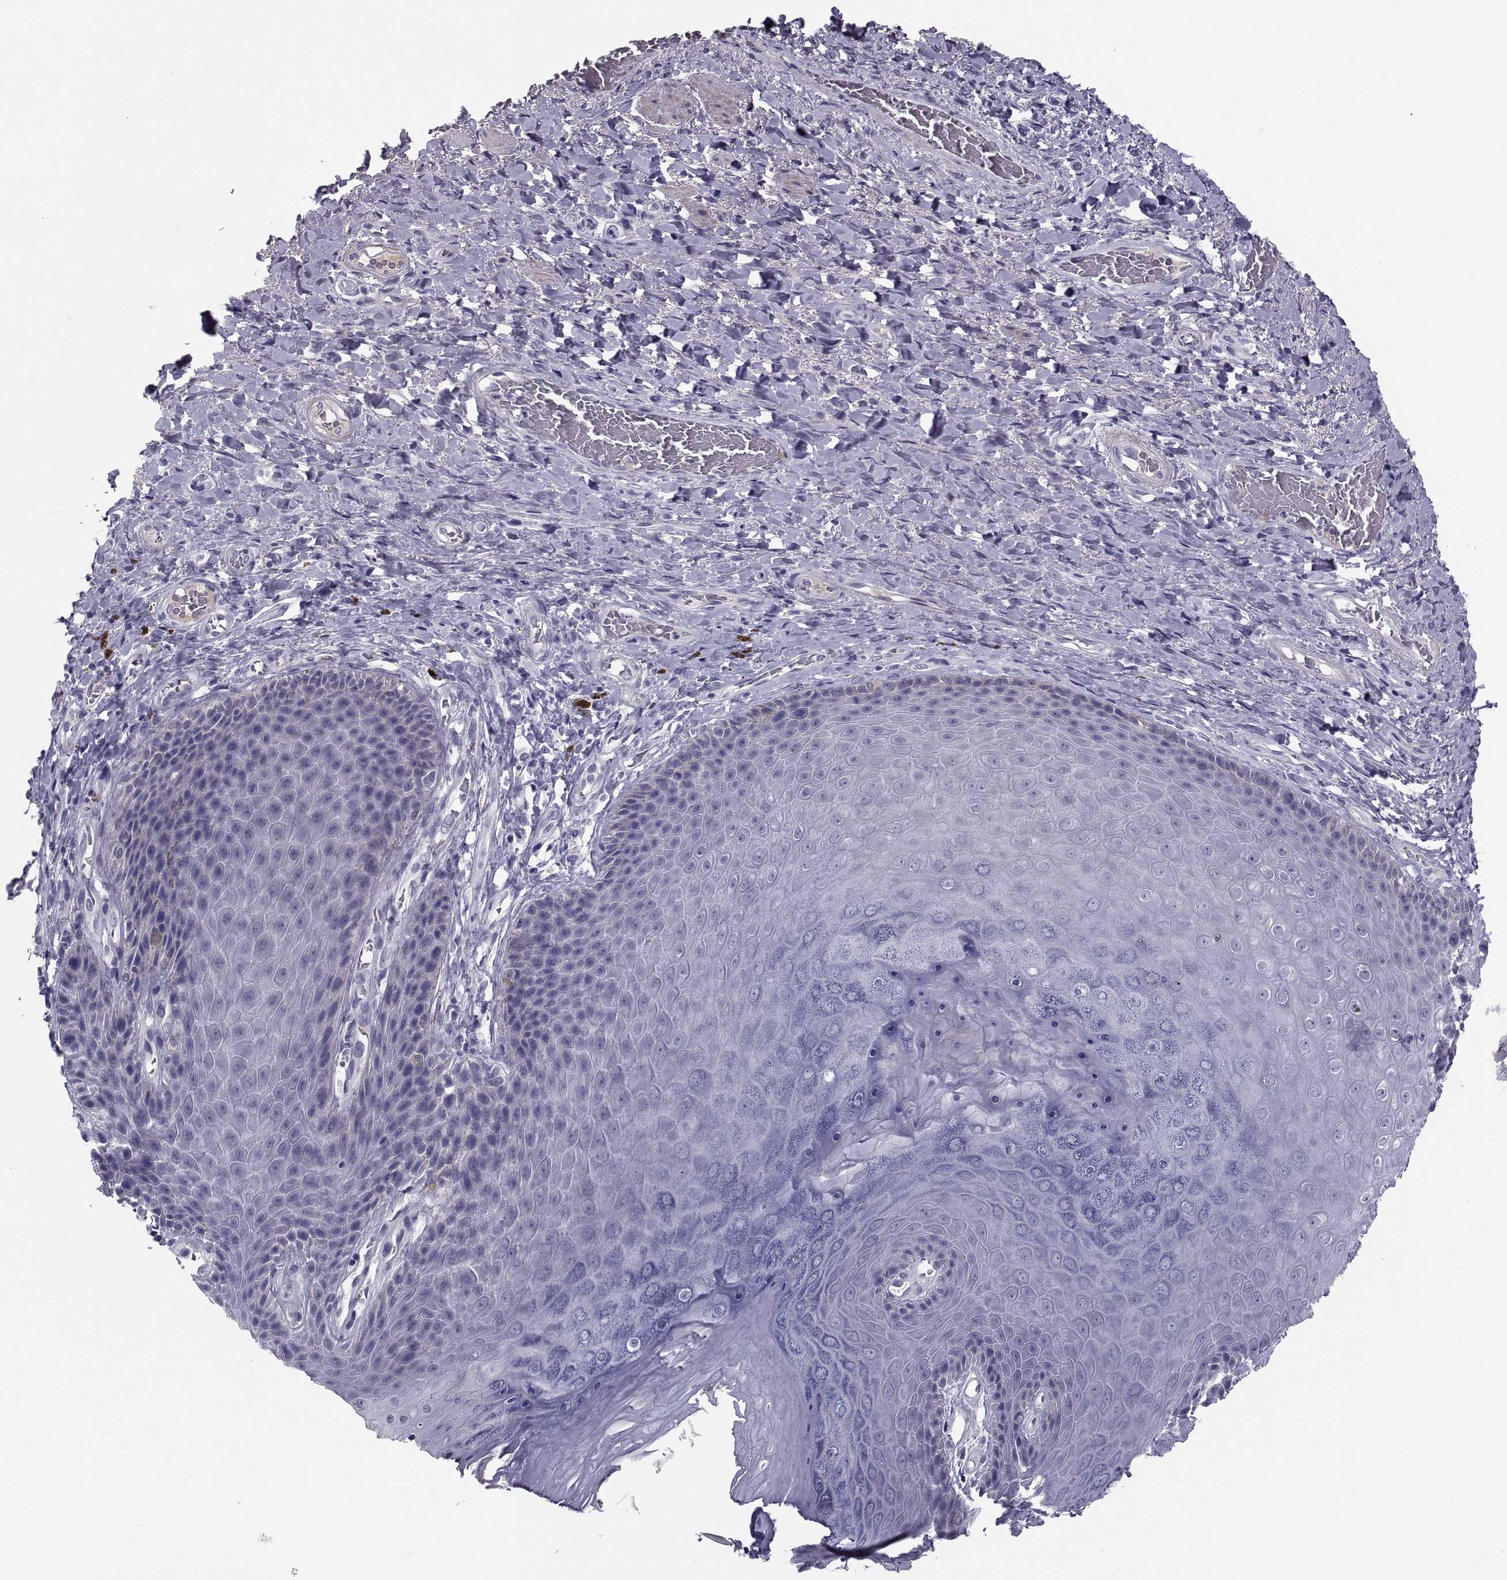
{"staining": {"intensity": "negative", "quantity": "none", "location": "none"}, "tissue": "skin", "cell_type": "Epidermal cells", "image_type": "normal", "snomed": [{"axis": "morphology", "description": "Normal tissue, NOS"}, {"axis": "topography", "description": "Skeletal muscle"}, {"axis": "topography", "description": "Anal"}, {"axis": "topography", "description": "Peripheral nerve tissue"}], "caption": "IHC micrograph of benign skin: skin stained with DAB (3,3'-diaminobenzidine) exhibits no significant protein positivity in epidermal cells.", "gene": "PDZRN4", "patient": {"sex": "male", "age": 53}}